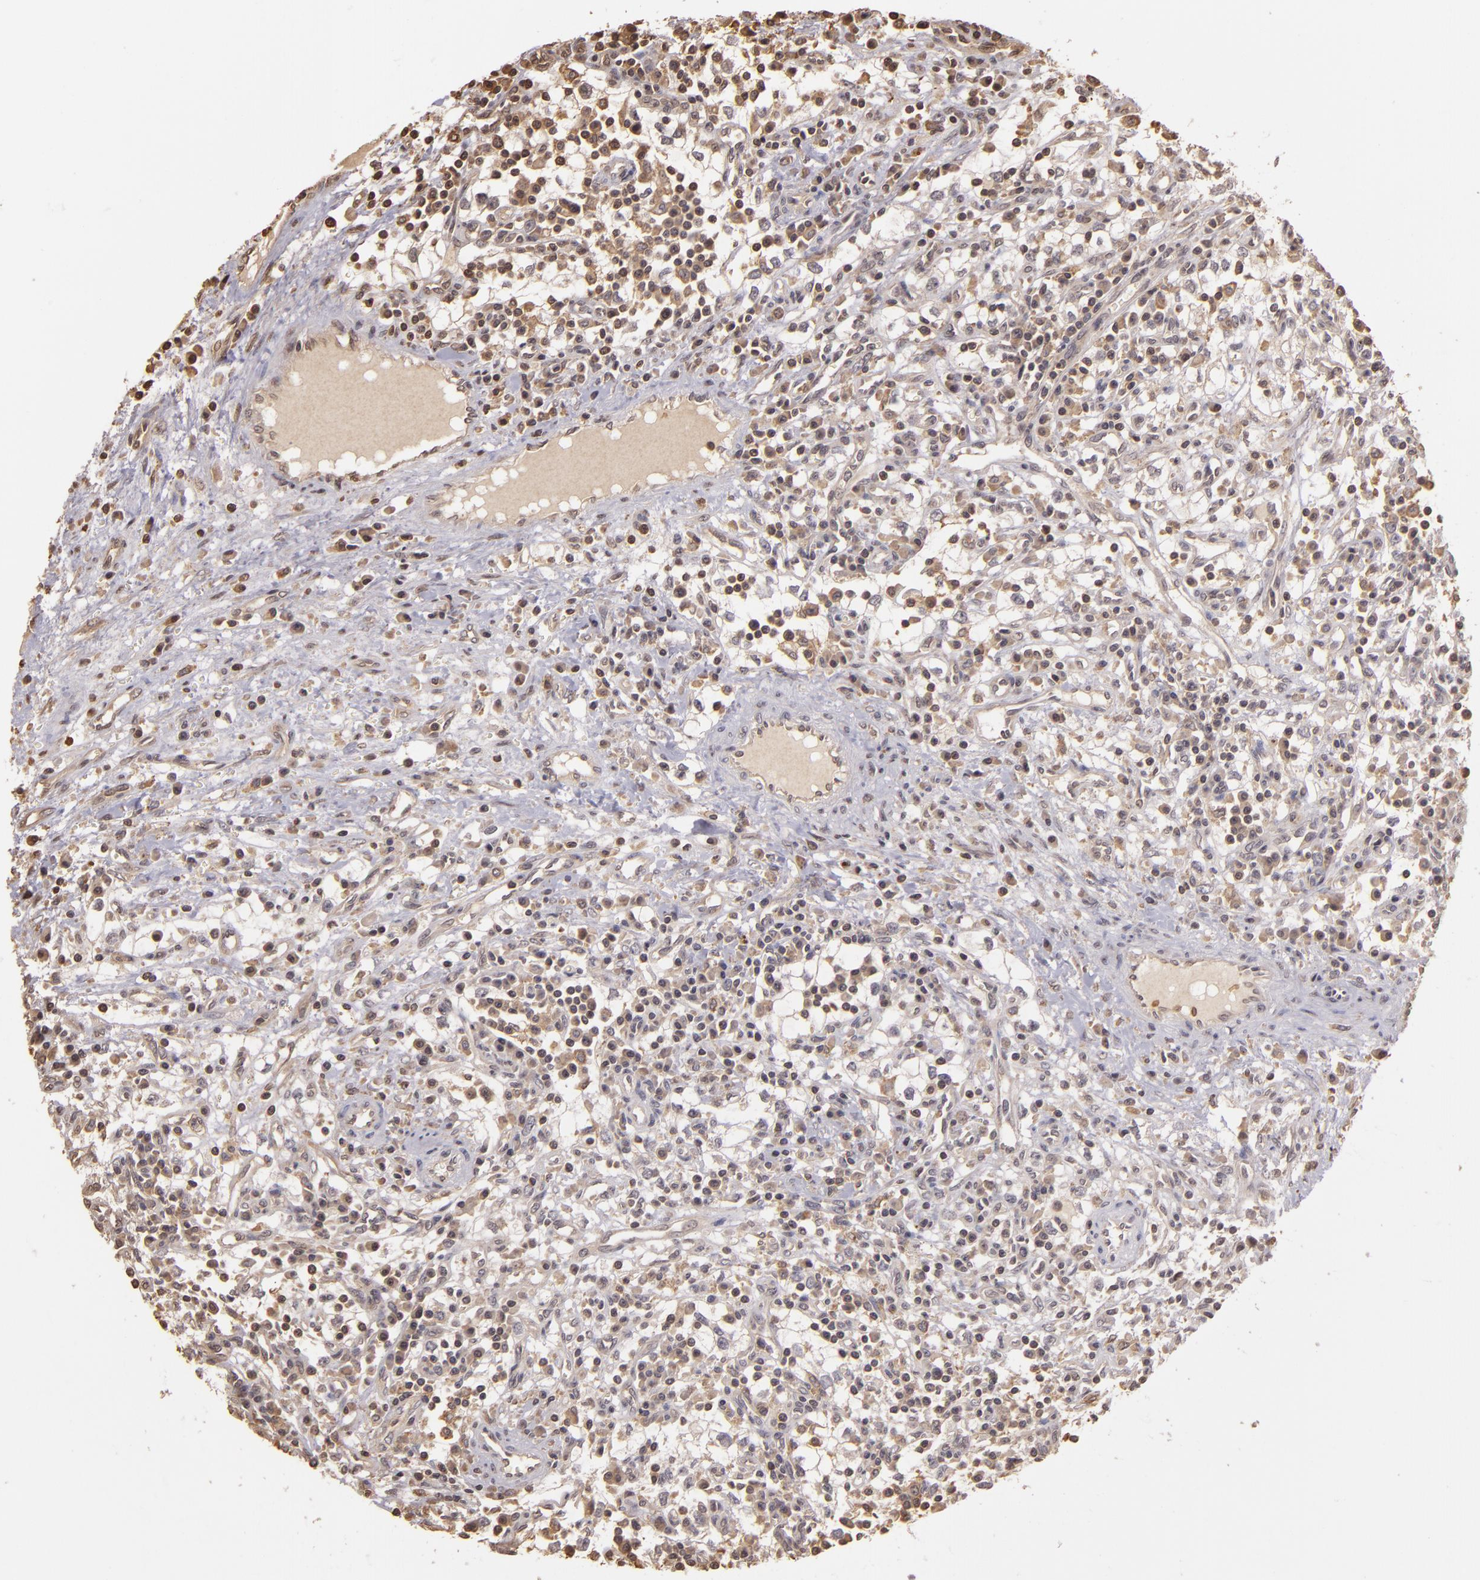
{"staining": {"intensity": "weak", "quantity": "<25%", "location": "cytoplasmic/membranous"}, "tissue": "renal cancer", "cell_type": "Tumor cells", "image_type": "cancer", "snomed": [{"axis": "morphology", "description": "Adenocarcinoma, NOS"}, {"axis": "topography", "description": "Kidney"}], "caption": "Tumor cells show no significant expression in renal adenocarcinoma.", "gene": "ARPC2", "patient": {"sex": "male", "age": 82}}